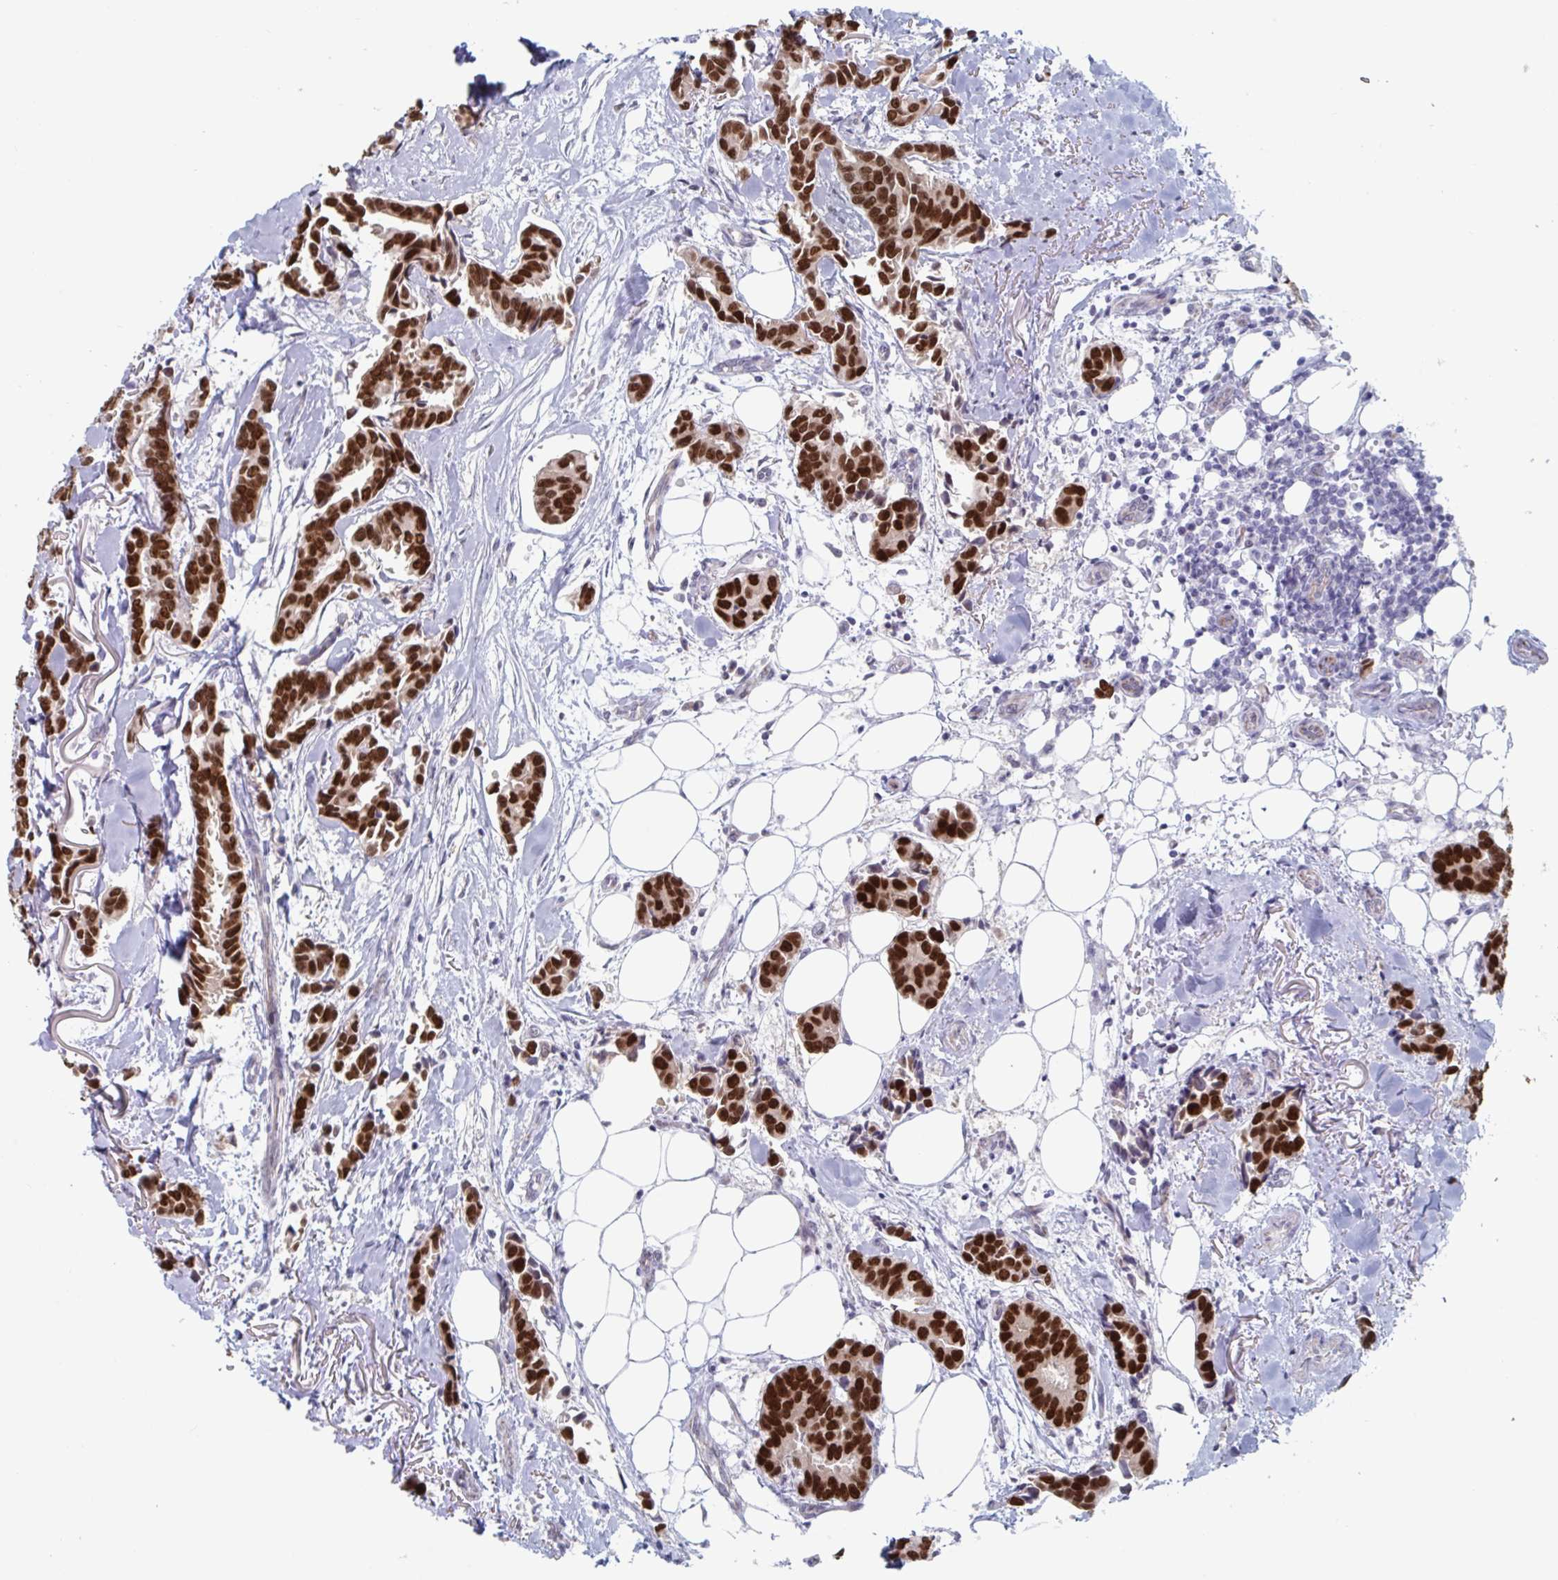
{"staining": {"intensity": "strong", "quantity": ">75%", "location": "nuclear"}, "tissue": "breast cancer", "cell_type": "Tumor cells", "image_type": "cancer", "snomed": [{"axis": "morphology", "description": "Duct carcinoma"}, {"axis": "topography", "description": "Breast"}], "caption": "High-magnification brightfield microscopy of breast cancer (infiltrating ductal carcinoma) stained with DAB (3,3'-diaminobenzidine) (brown) and counterstained with hematoxylin (blue). tumor cells exhibit strong nuclear staining is seen in about>75% of cells.", "gene": "FOXA1", "patient": {"sex": "female", "age": 73}}